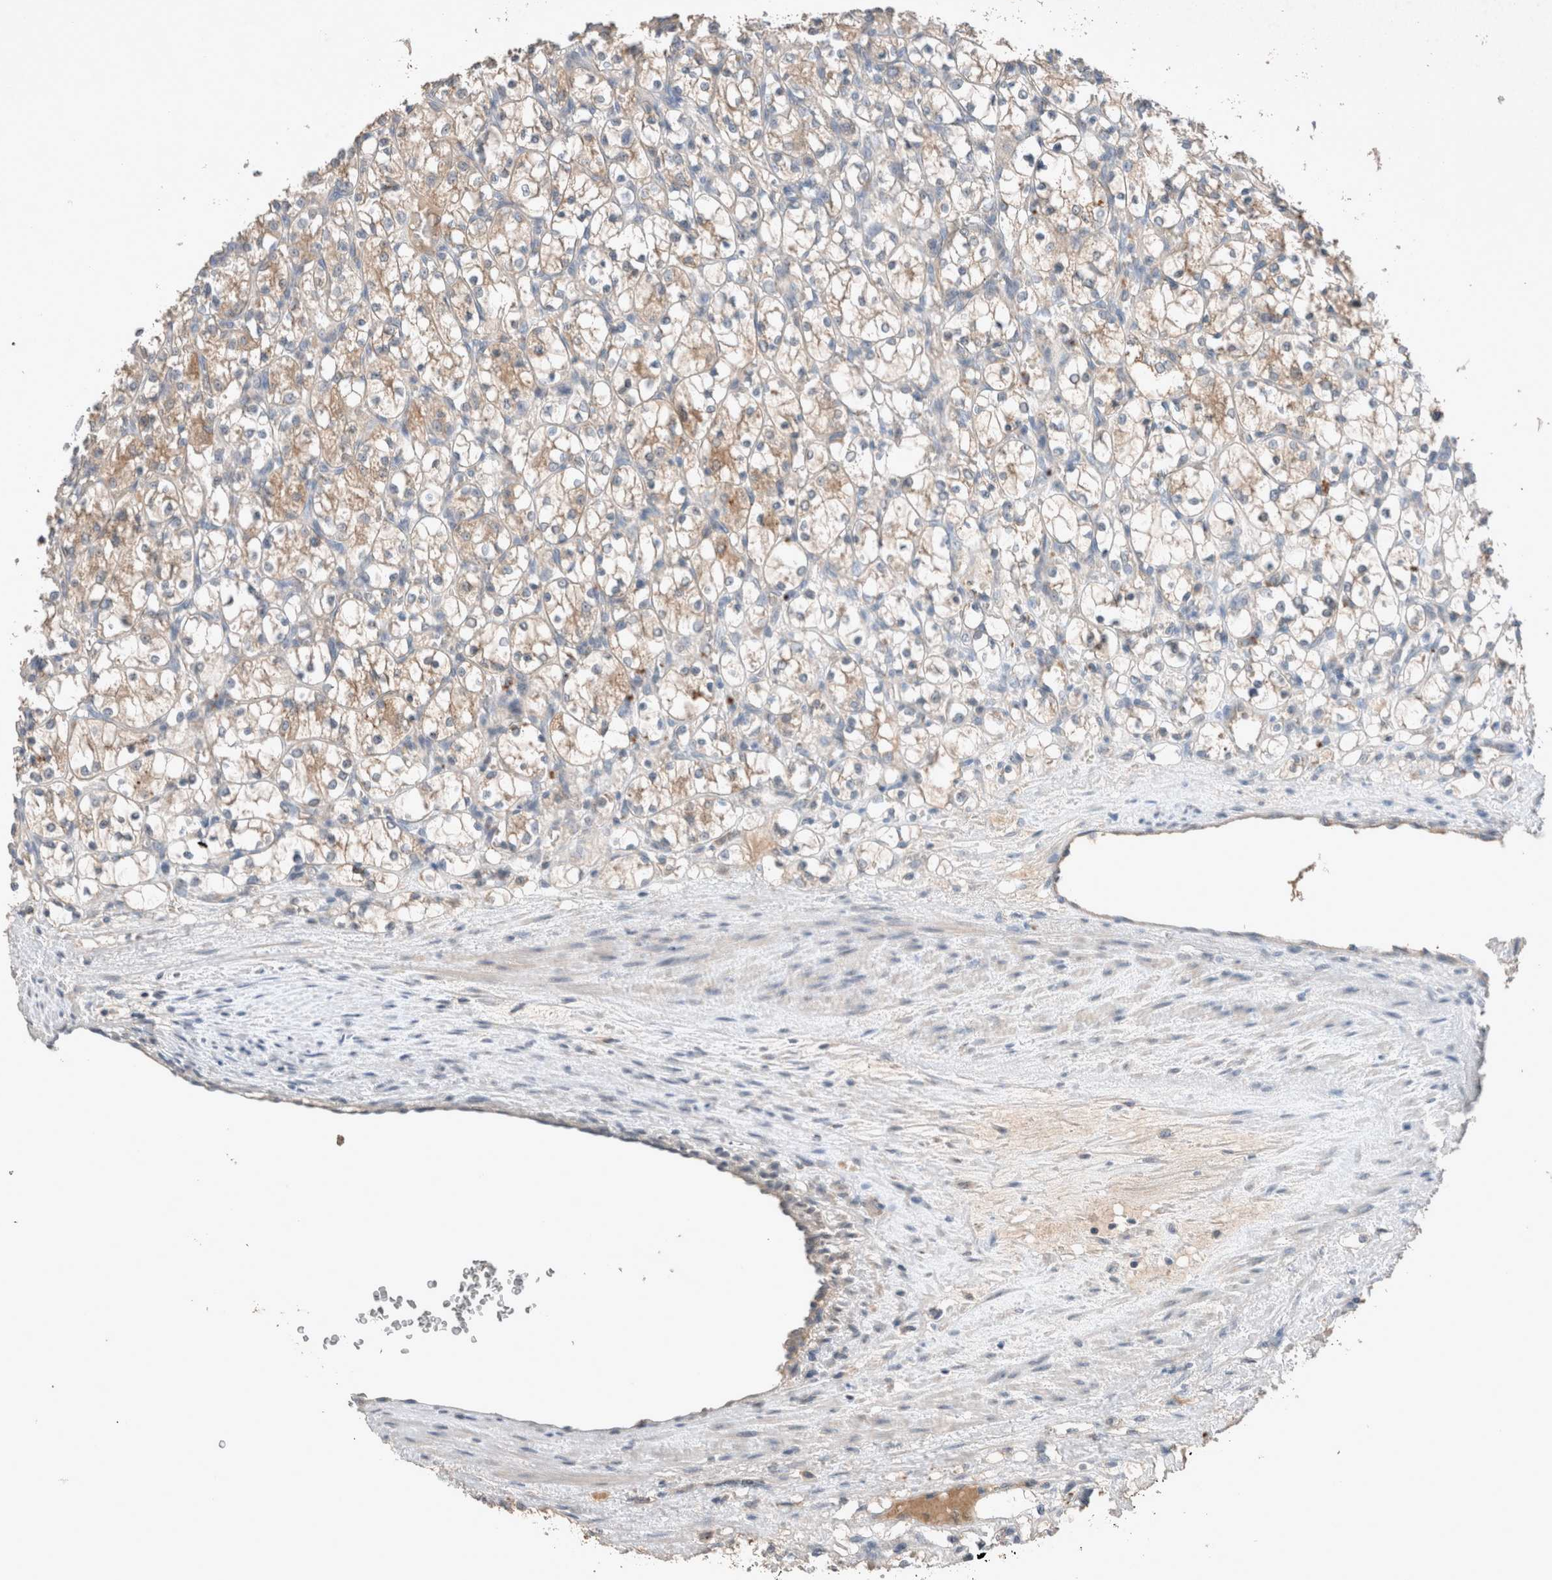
{"staining": {"intensity": "weak", "quantity": ">75%", "location": "cytoplasmic/membranous"}, "tissue": "renal cancer", "cell_type": "Tumor cells", "image_type": "cancer", "snomed": [{"axis": "morphology", "description": "Adenocarcinoma, NOS"}, {"axis": "topography", "description": "Kidney"}], "caption": "Renal cancer stained for a protein (brown) displays weak cytoplasmic/membranous positive expression in about >75% of tumor cells.", "gene": "UGCG", "patient": {"sex": "female", "age": 69}}